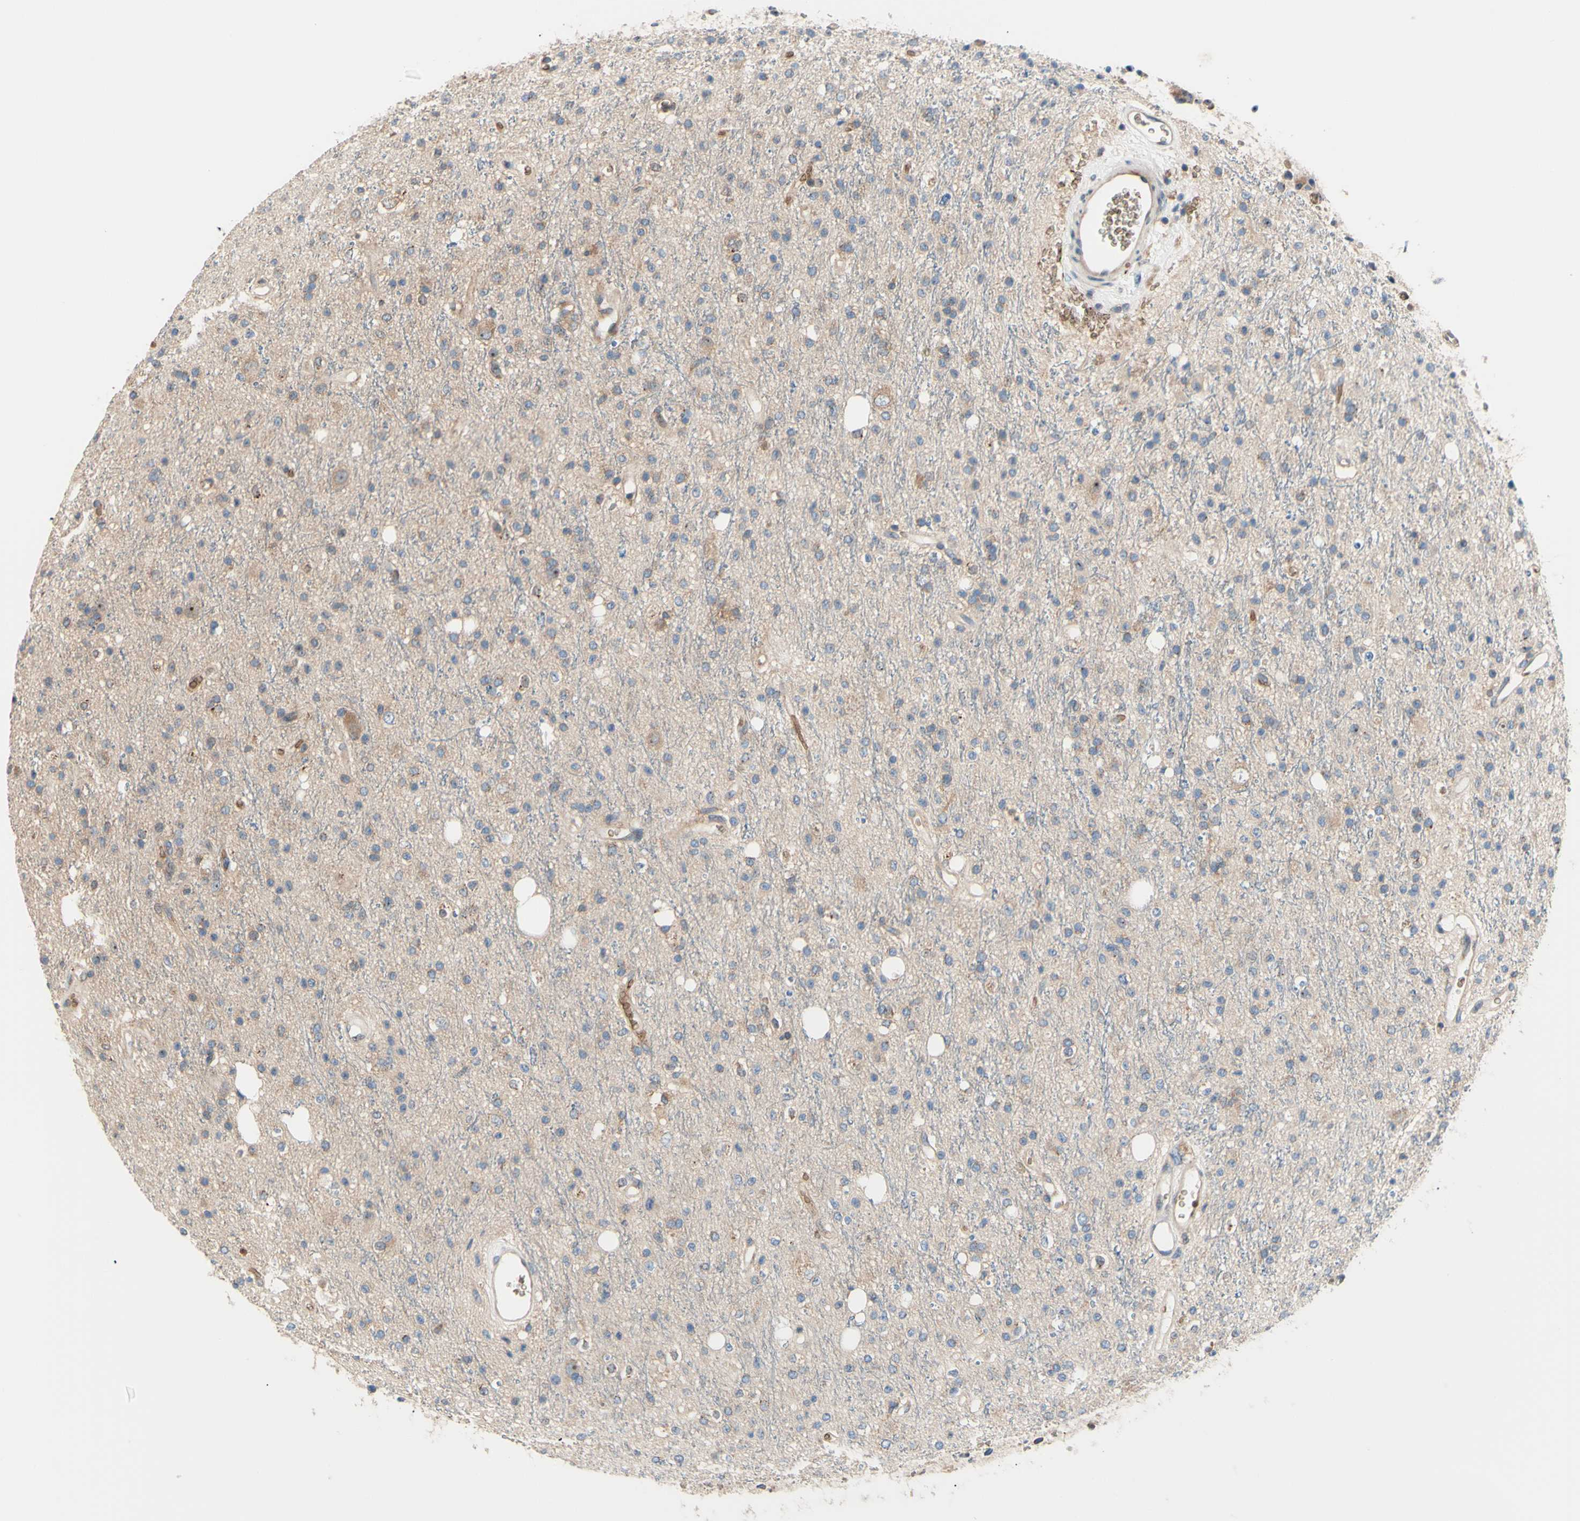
{"staining": {"intensity": "negative", "quantity": "none", "location": "none"}, "tissue": "glioma", "cell_type": "Tumor cells", "image_type": "cancer", "snomed": [{"axis": "morphology", "description": "Glioma, malignant, High grade"}, {"axis": "topography", "description": "Brain"}], "caption": "Immunohistochemical staining of human malignant glioma (high-grade) displays no significant staining in tumor cells.", "gene": "USP9X", "patient": {"sex": "male", "age": 47}}